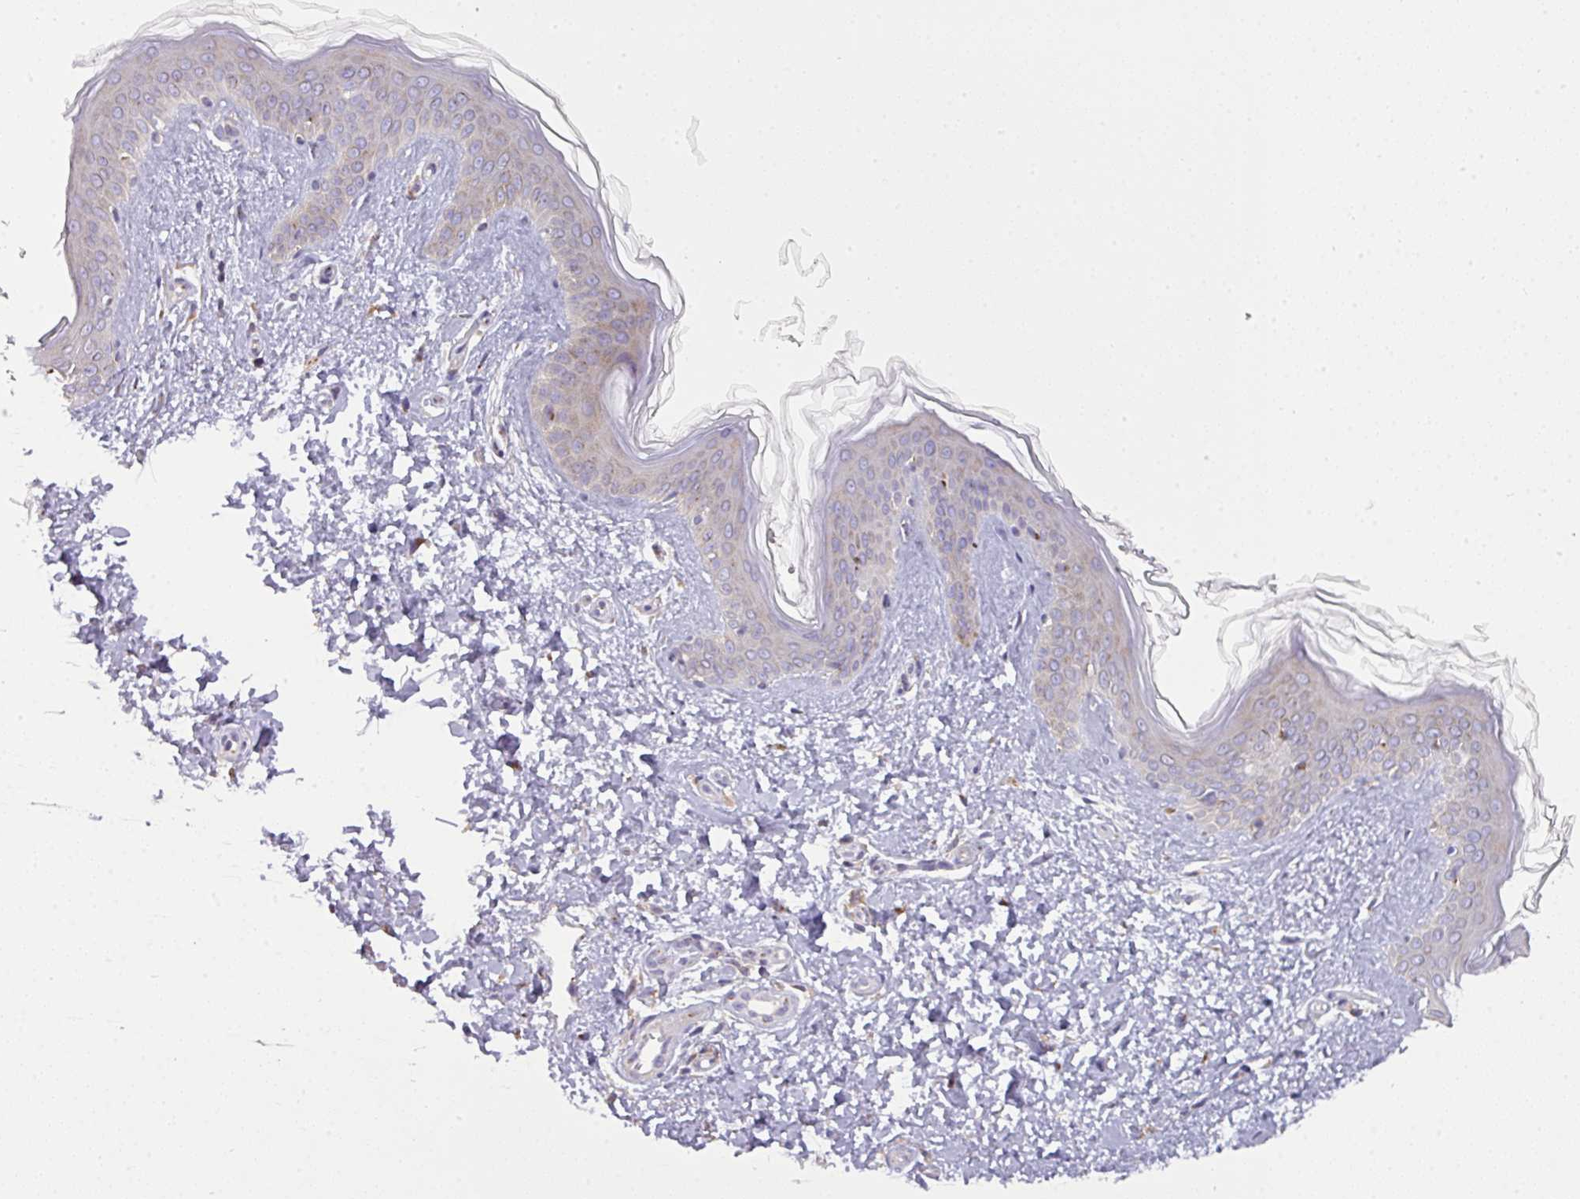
{"staining": {"intensity": "negative", "quantity": "none", "location": "none"}, "tissue": "skin", "cell_type": "Fibroblasts", "image_type": "normal", "snomed": [{"axis": "morphology", "description": "Normal tissue, NOS"}, {"axis": "topography", "description": "Skin"}], "caption": "Immunohistochemical staining of normal skin exhibits no significant positivity in fibroblasts.", "gene": "VTI1A", "patient": {"sex": "female", "age": 41}}